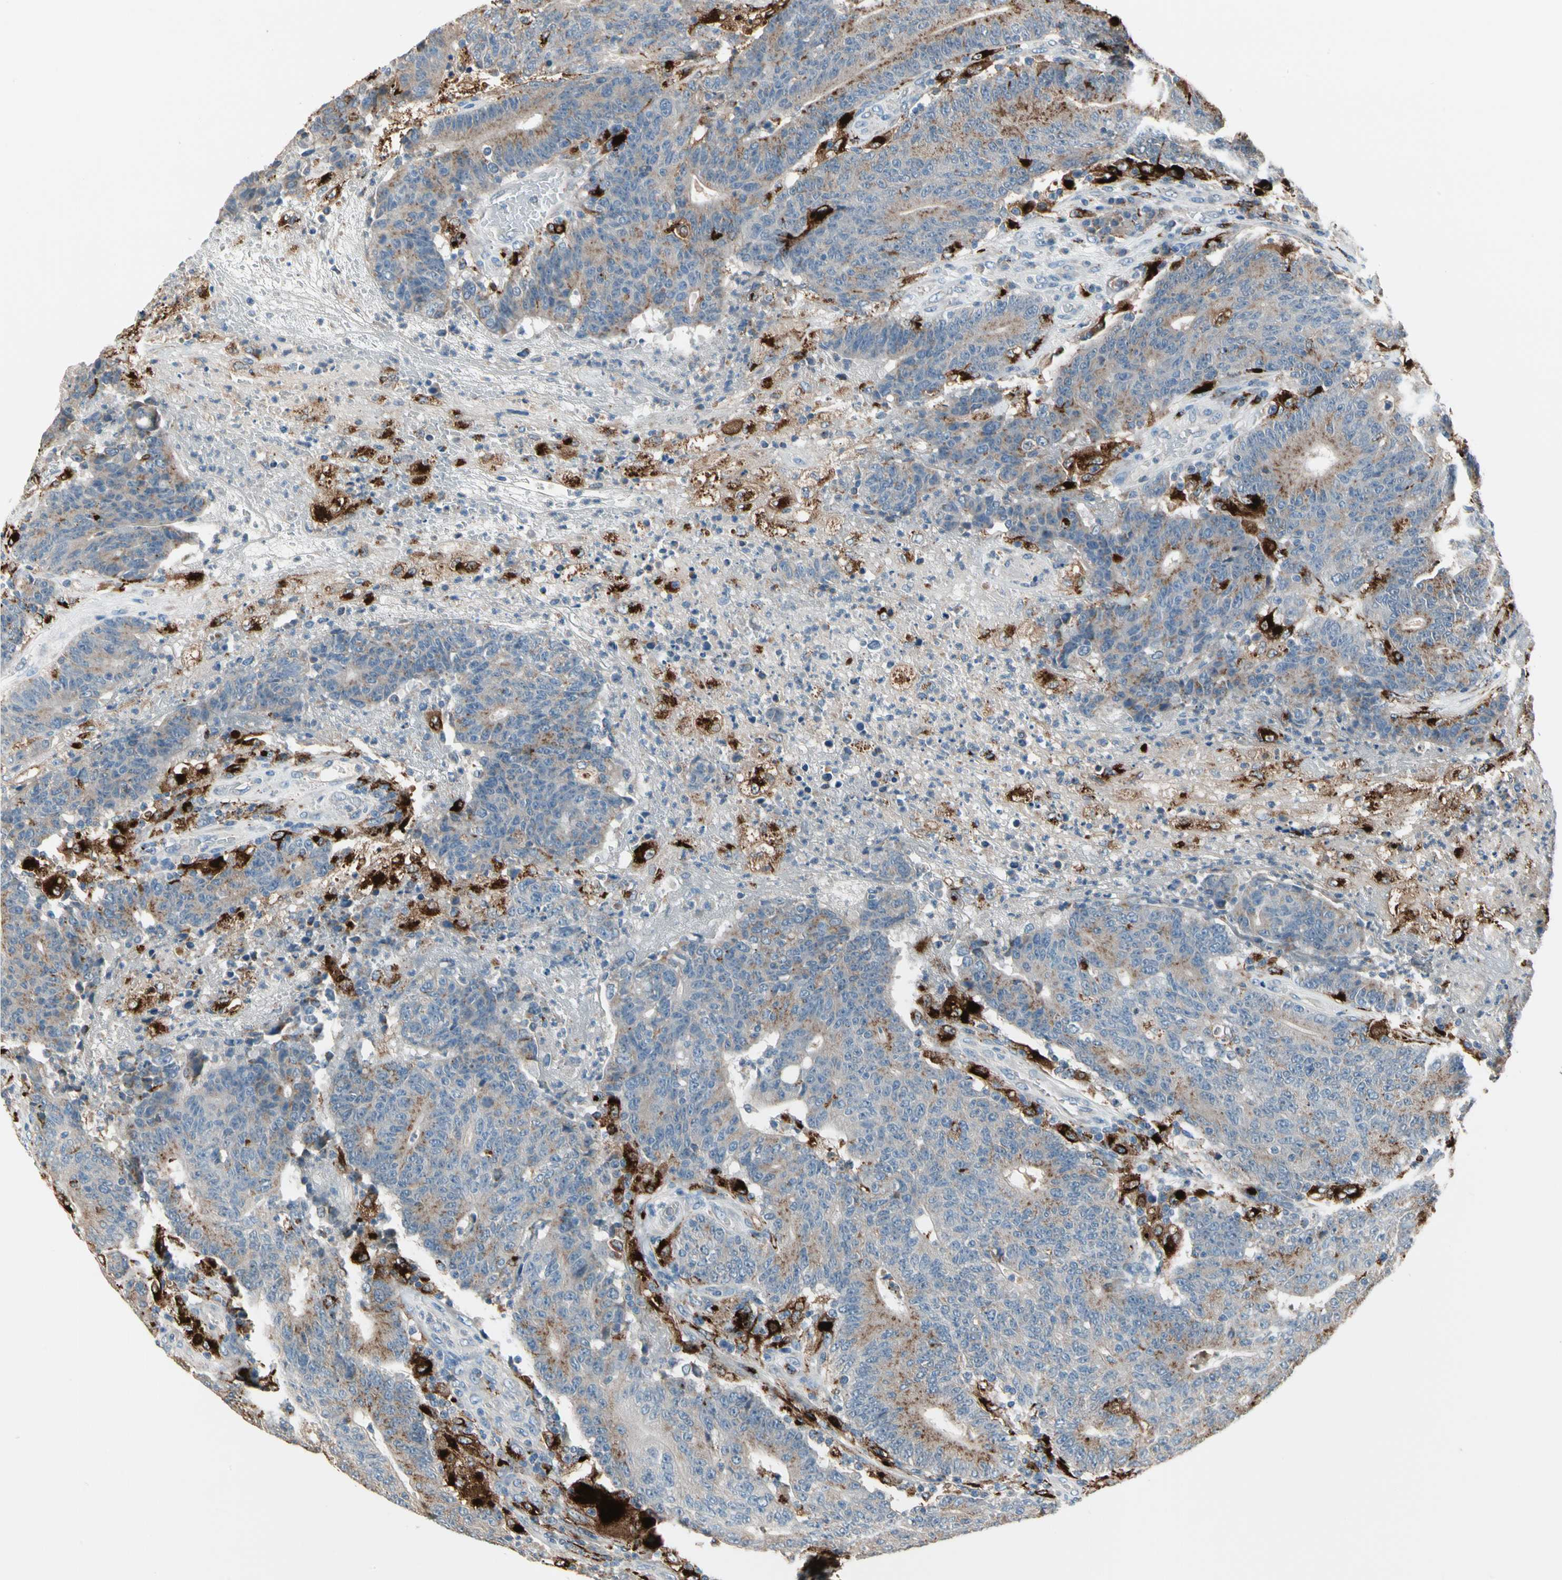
{"staining": {"intensity": "moderate", "quantity": "25%-75%", "location": "cytoplasmic/membranous"}, "tissue": "colorectal cancer", "cell_type": "Tumor cells", "image_type": "cancer", "snomed": [{"axis": "morphology", "description": "Normal tissue, NOS"}, {"axis": "morphology", "description": "Adenocarcinoma, NOS"}, {"axis": "topography", "description": "Colon"}], "caption": "Immunohistochemistry histopathology image of colorectal cancer (adenocarcinoma) stained for a protein (brown), which demonstrates medium levels of moderate cytoplasmic/membranous positivity in about 25%-75% of tumor cells.", "gene": "GM2A", "patient": {"sex": "female", "age": 75}}